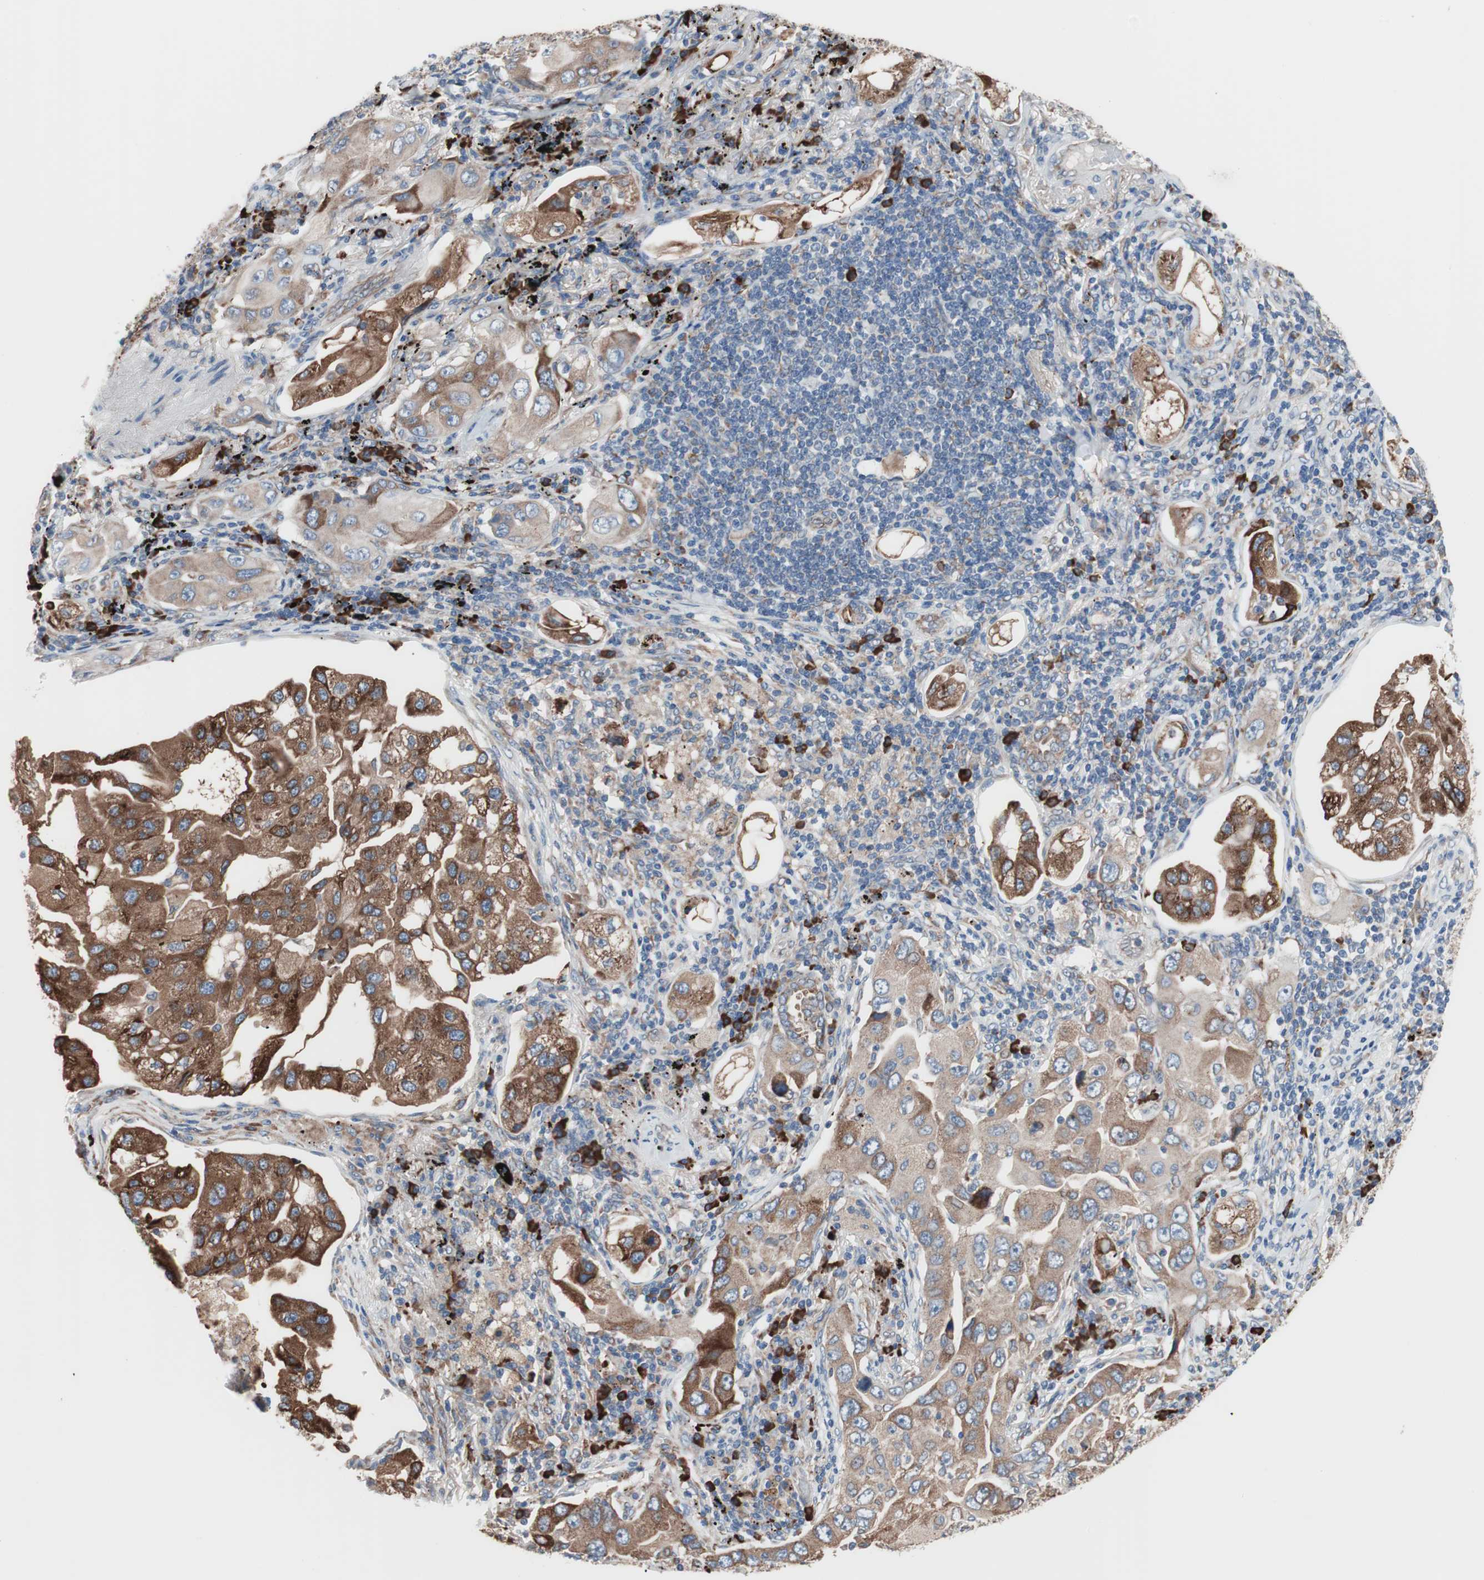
{"staining": {"intensity": "moderate", "quantity": ">75%", "location": "cytoplasmic/membranous"}, "tissue": "lung cancer", "cell_type": "Tumor cells", "image_type": "cancer", "snomed": [{"axis": "morphology", "description": "Adenocarcinoma, NOS"}, {"axis": "topography", "description": "Lung"}], "caption": "Immunohistochemical staining of human lung cancer (adenocarcinoma) shows medium levels of moderate cytoplasmic/membranous expression in about >75% of tumor cells.", "gene": "SLC27A4", "patient": {"sex": "female", "age": 65}}